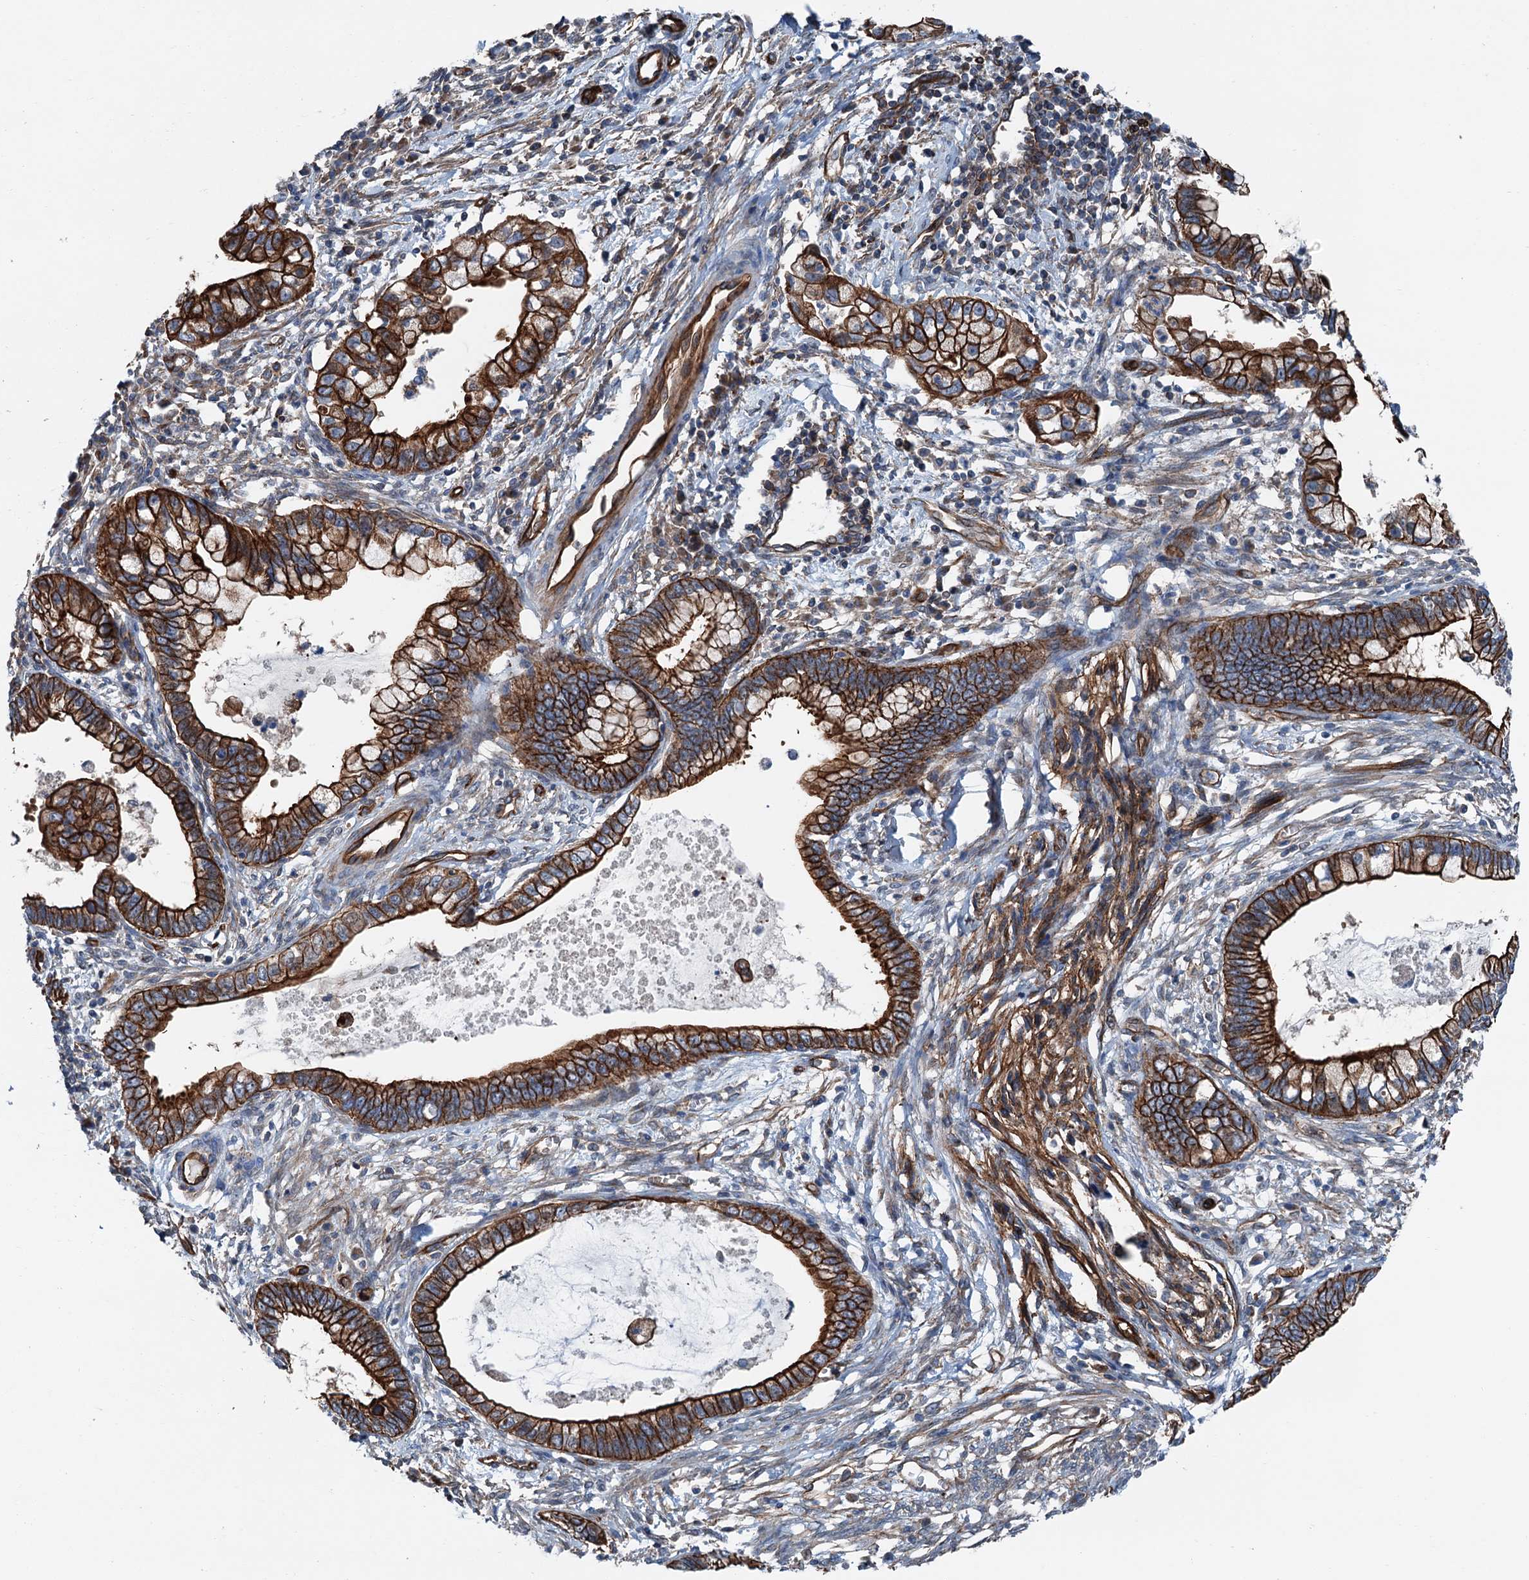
{"staining": {"intensity": "strong", "quantity": ">75%", "location": "cytoplasmic/membranous"}, "tissue": "cervical cancer", "cell_type": "Tumor cells", "image_type": "cancer", "snomed": [{"axis": "morphology", "description": "Adenocarcinoma, NOS"}, {"axis": "topography", "description": "Cervix"}], "caption": "Immunohistochemical staining of cervical adenocarcinoma displays high levels of strong cytoplasmic/membranous staining in about >75% of tumor cells.", "gene": "NMRAL1", "patient": {"sex": "female", "age": 44}}